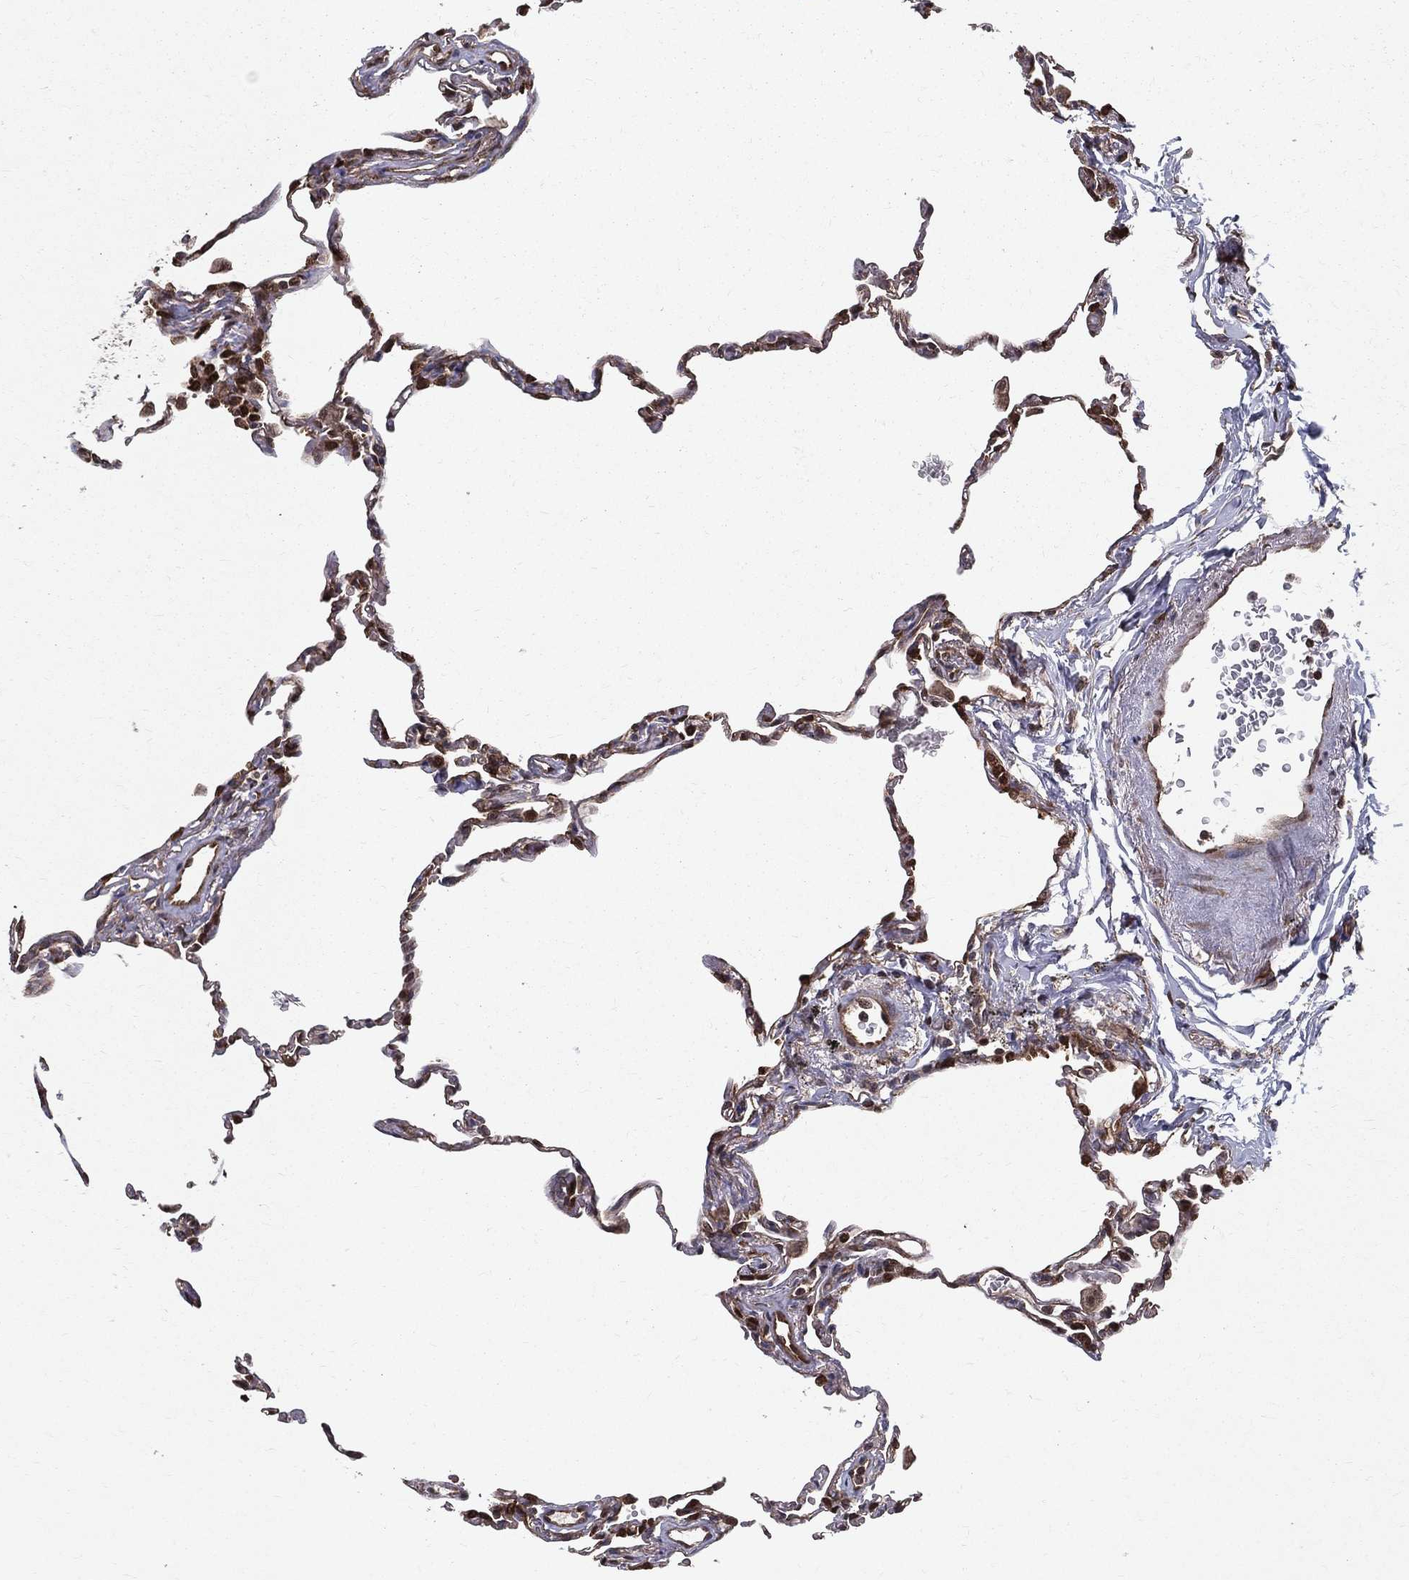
{"staining": {"intensity": "strong", "quantity": "25%-75%", "location": "nuclear"}, "tissue": "lung", "cell_type": "Alveolar cells", "image_type": "normal", "snomed": [{"axis": "morphology", "description": "Normal tissue, NOS"}, {"axis": "topography", "description": "Lung"}], "caption": "Normal lung displays strong nuclear expression in about 25%-75% of alveolar cells, visualized by immunohistochemistry.", "gene": "CERS2", "patient": {"sex": "female", "age": 57}}